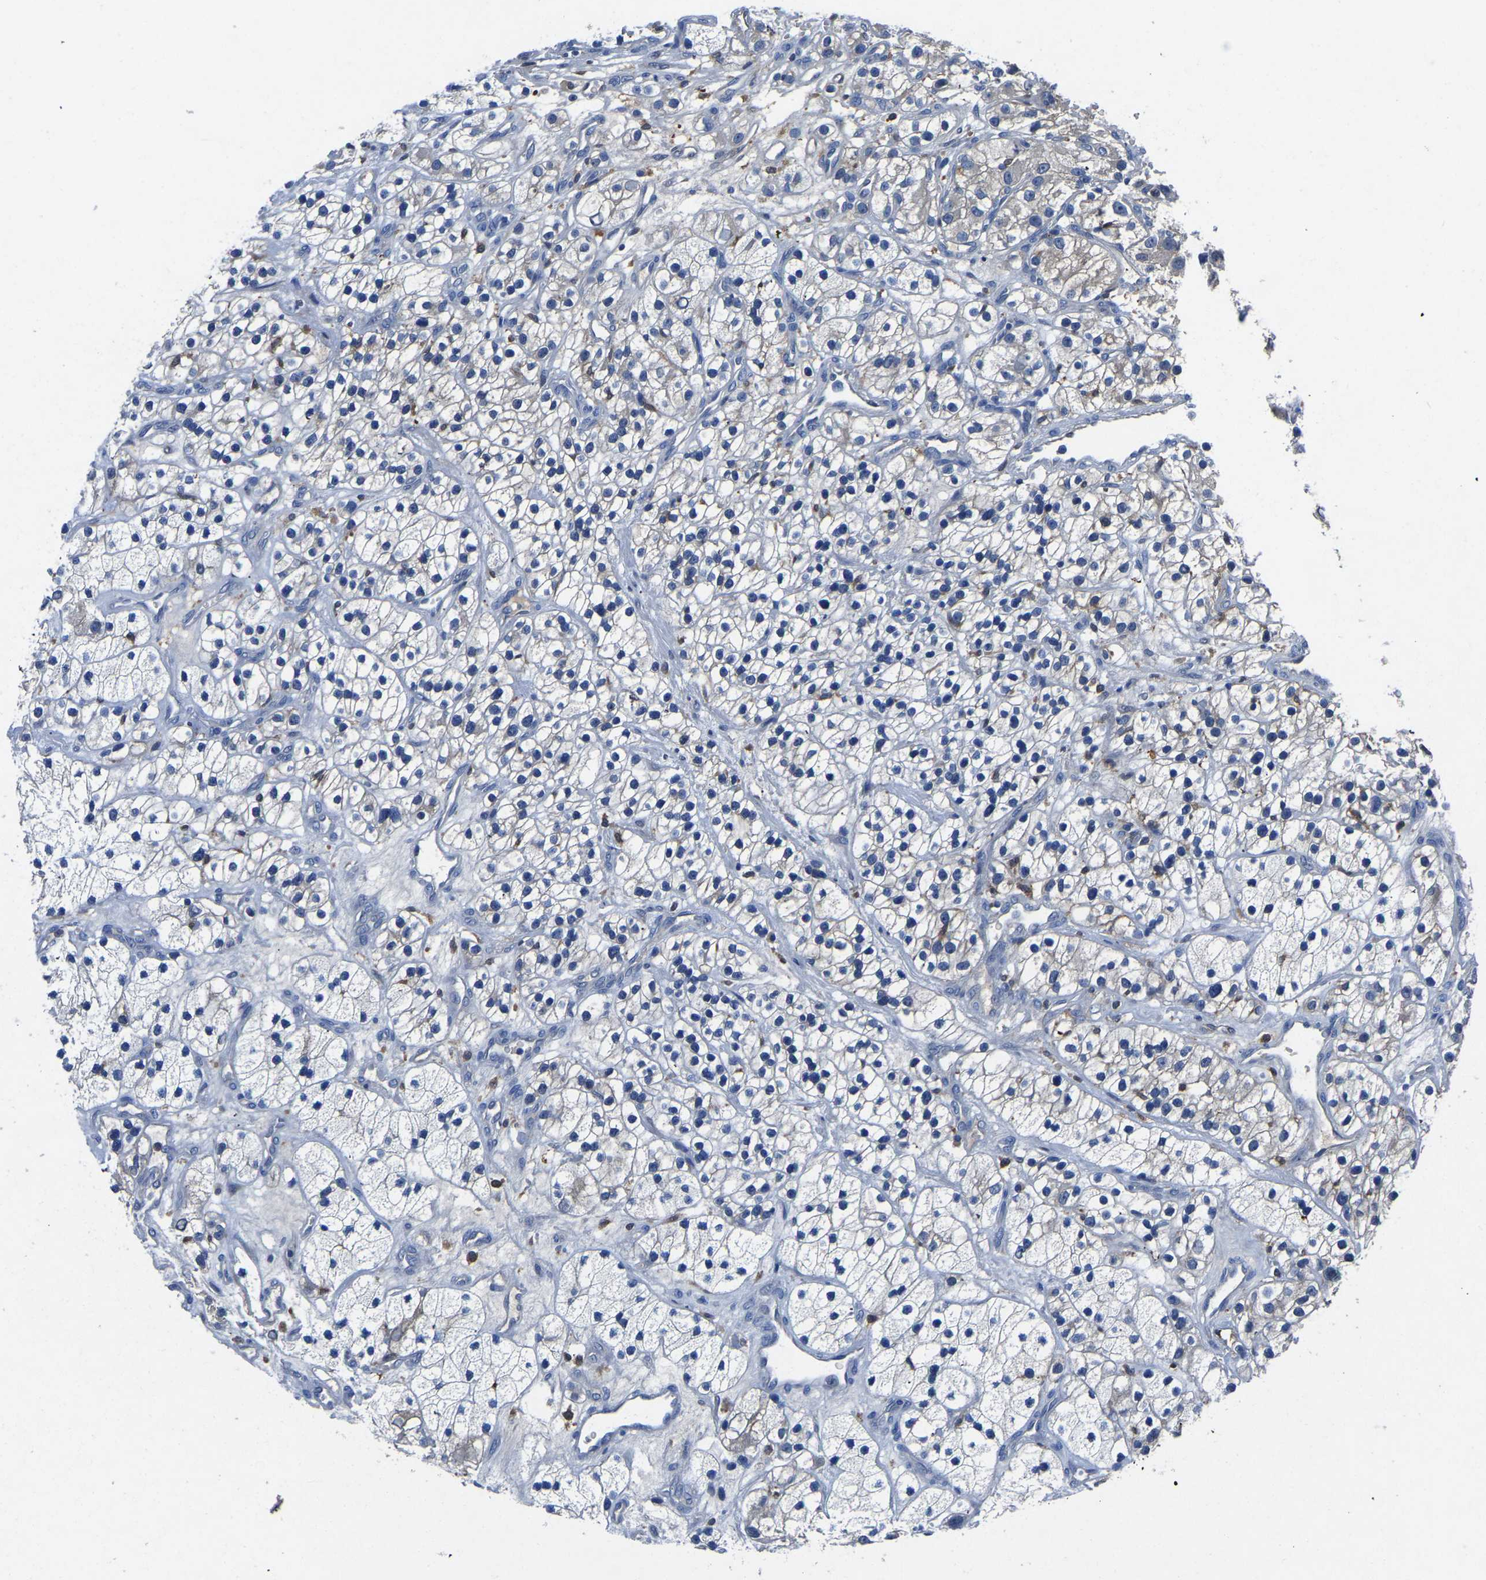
{"staining": {"intensity": "negative", "quantity": "none", "location": "none"}, "tissue": "renal cancer", "cell_type": "Tumor cells", "image_type": "cancer", "snomed": [{"axis": "morphology", "description": "Adenocarcinoma, NOS"}, {"axis": "topography", "description": "Kidney"}], "caption": "Tumor cells are negative for brown protein staining in adenocarcinoma (renal).", "gene": "ATG2B", "patient": {"sex": "female", "age": 57}}